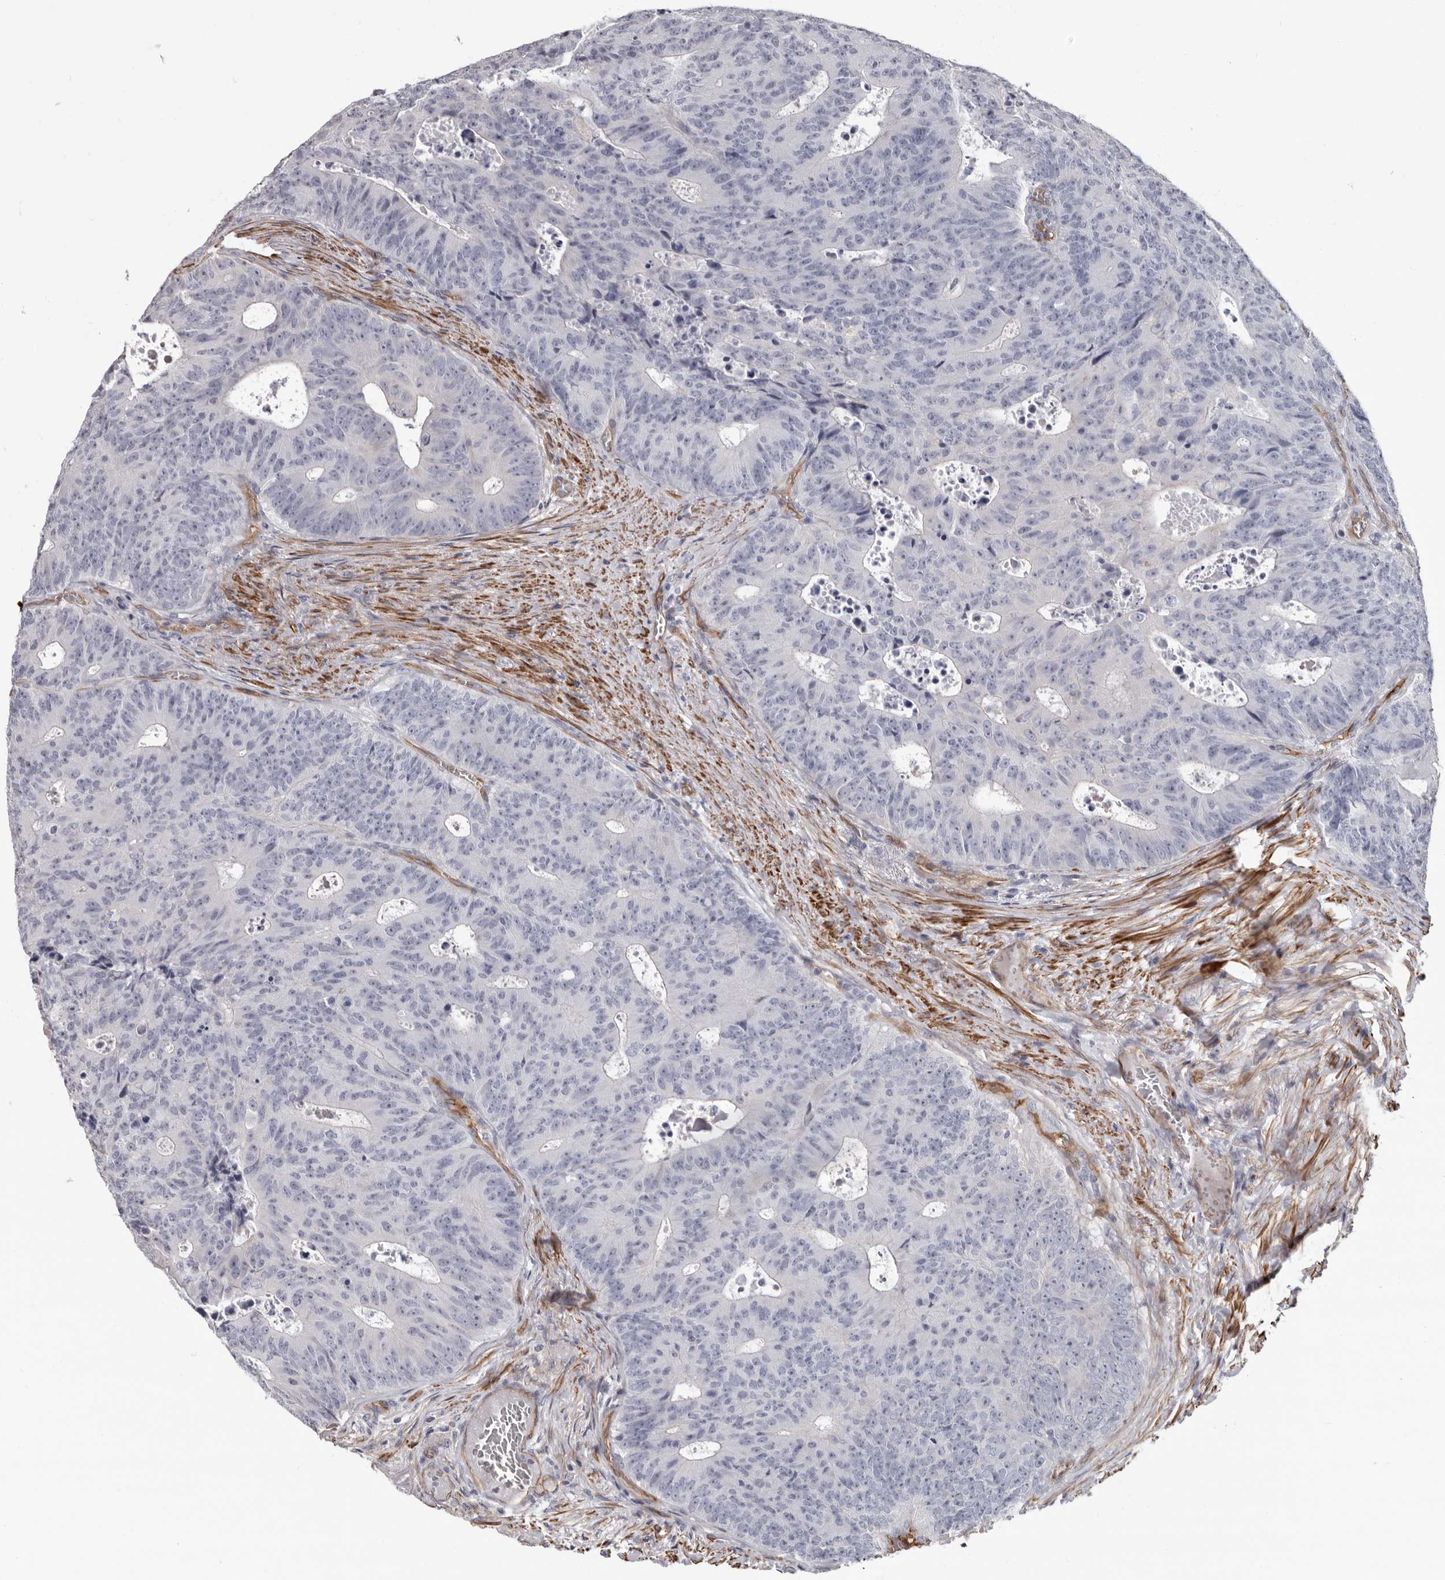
{"staining": {"intensity": "negative", "quantity": "none", "location": "none"}, "tissue": "colorectal cancer", "cell_type": "Tumor cells", "image_type": "cancer", "snomed": [{"axis": "morphology", "description": "Adenocarcinoma, NOS"}, {"axis": "topography", "description": "Colon"}], "caption": "Immunohistochemistry (IHC) photomicrograph of neoplastic tissue: colorectal cancer (adenocarcinoma) stained with DAB (3,3'-diaminobenzidine) displays no significant protein positivity in tumor cells.", "gene": "ADGRL4", "patient": {"sex": "male", "age": 87}}